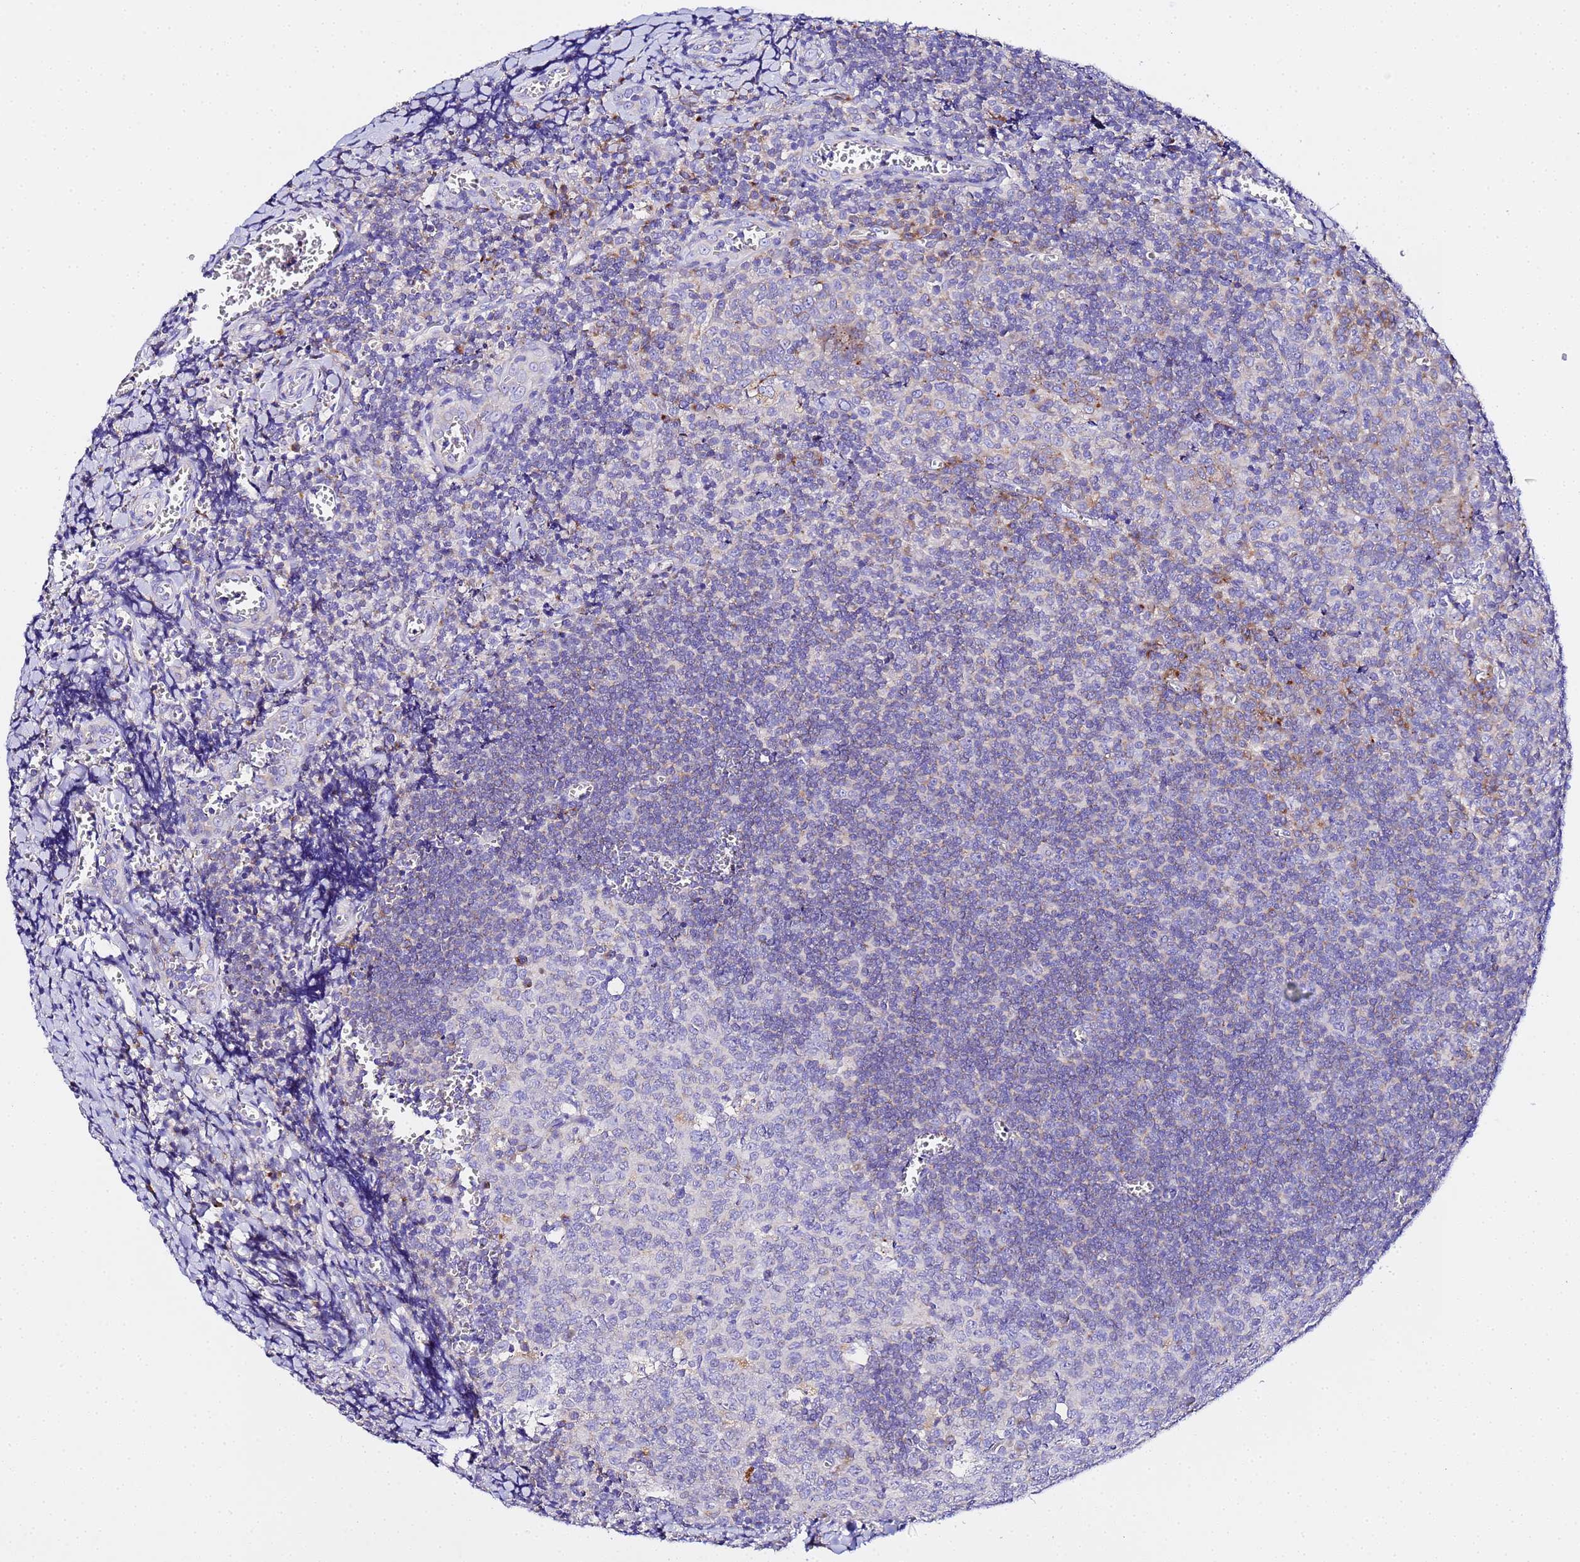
{"staining": {"intensity": "negative", "quantity": "none", "location": "none"}, "tissue": "tonsil", "cell_type": "Germinal center cells", "image_type": "normal", "snomed": [{"axis": "morphology", "description": "Normal tissue, NOS"}, {"axis": "topography", "description": "Tonsil"}], "caption": "A high-resolution photomicrograph shows immunohistochemistry staining of normal tonsil, which demonstrates no significant expression in germinal center cells. (DAB immunohistochemistry visualized using brightfield microscopy, high magnification).", "gene": "VTI1B", "patient": {"sex": "male", "age": 27}}